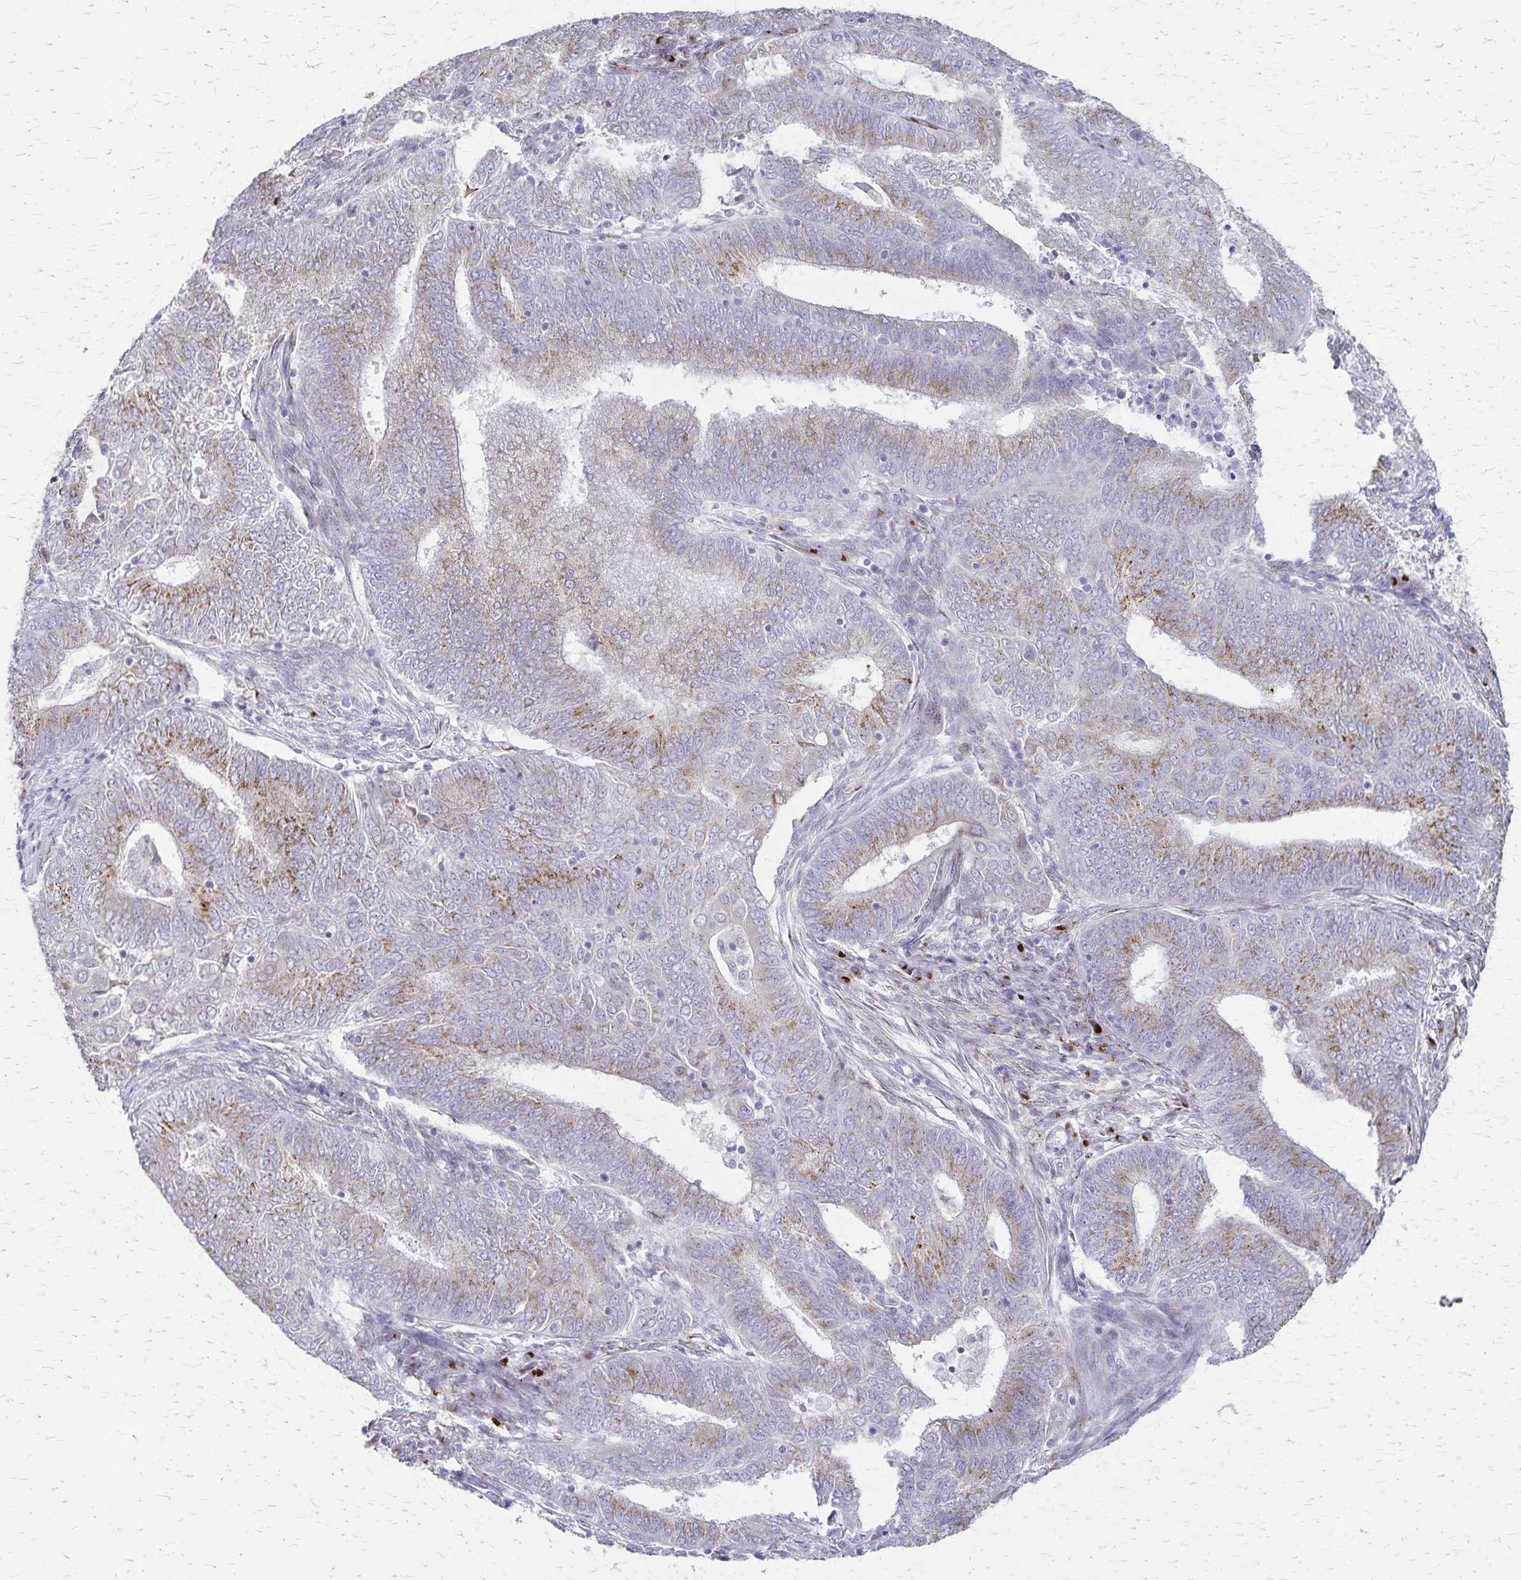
{"staining": {"intensity": "moderate", "quantity": "<25%", "location": "cytoplasmic/membranous"}, "tissue": "endometrial cancer", "cell_type": "Tumor cells", "image_type": "cancer", "snomed": [{"axis": "morphology", "description": "Adenocarcinoma, NOS"}, {"axis": "topography", "description": "Endometrium"}], "caption": "High-power microscopy captured an IHC micrograph of endometrial cancer (adenocarcinoma), revealing moderate cytoplasmic/membranous staining in approximately <25% of tumor cells.", "gene": "MCFD2", "patient": {"sex": "female", "age": 62}}